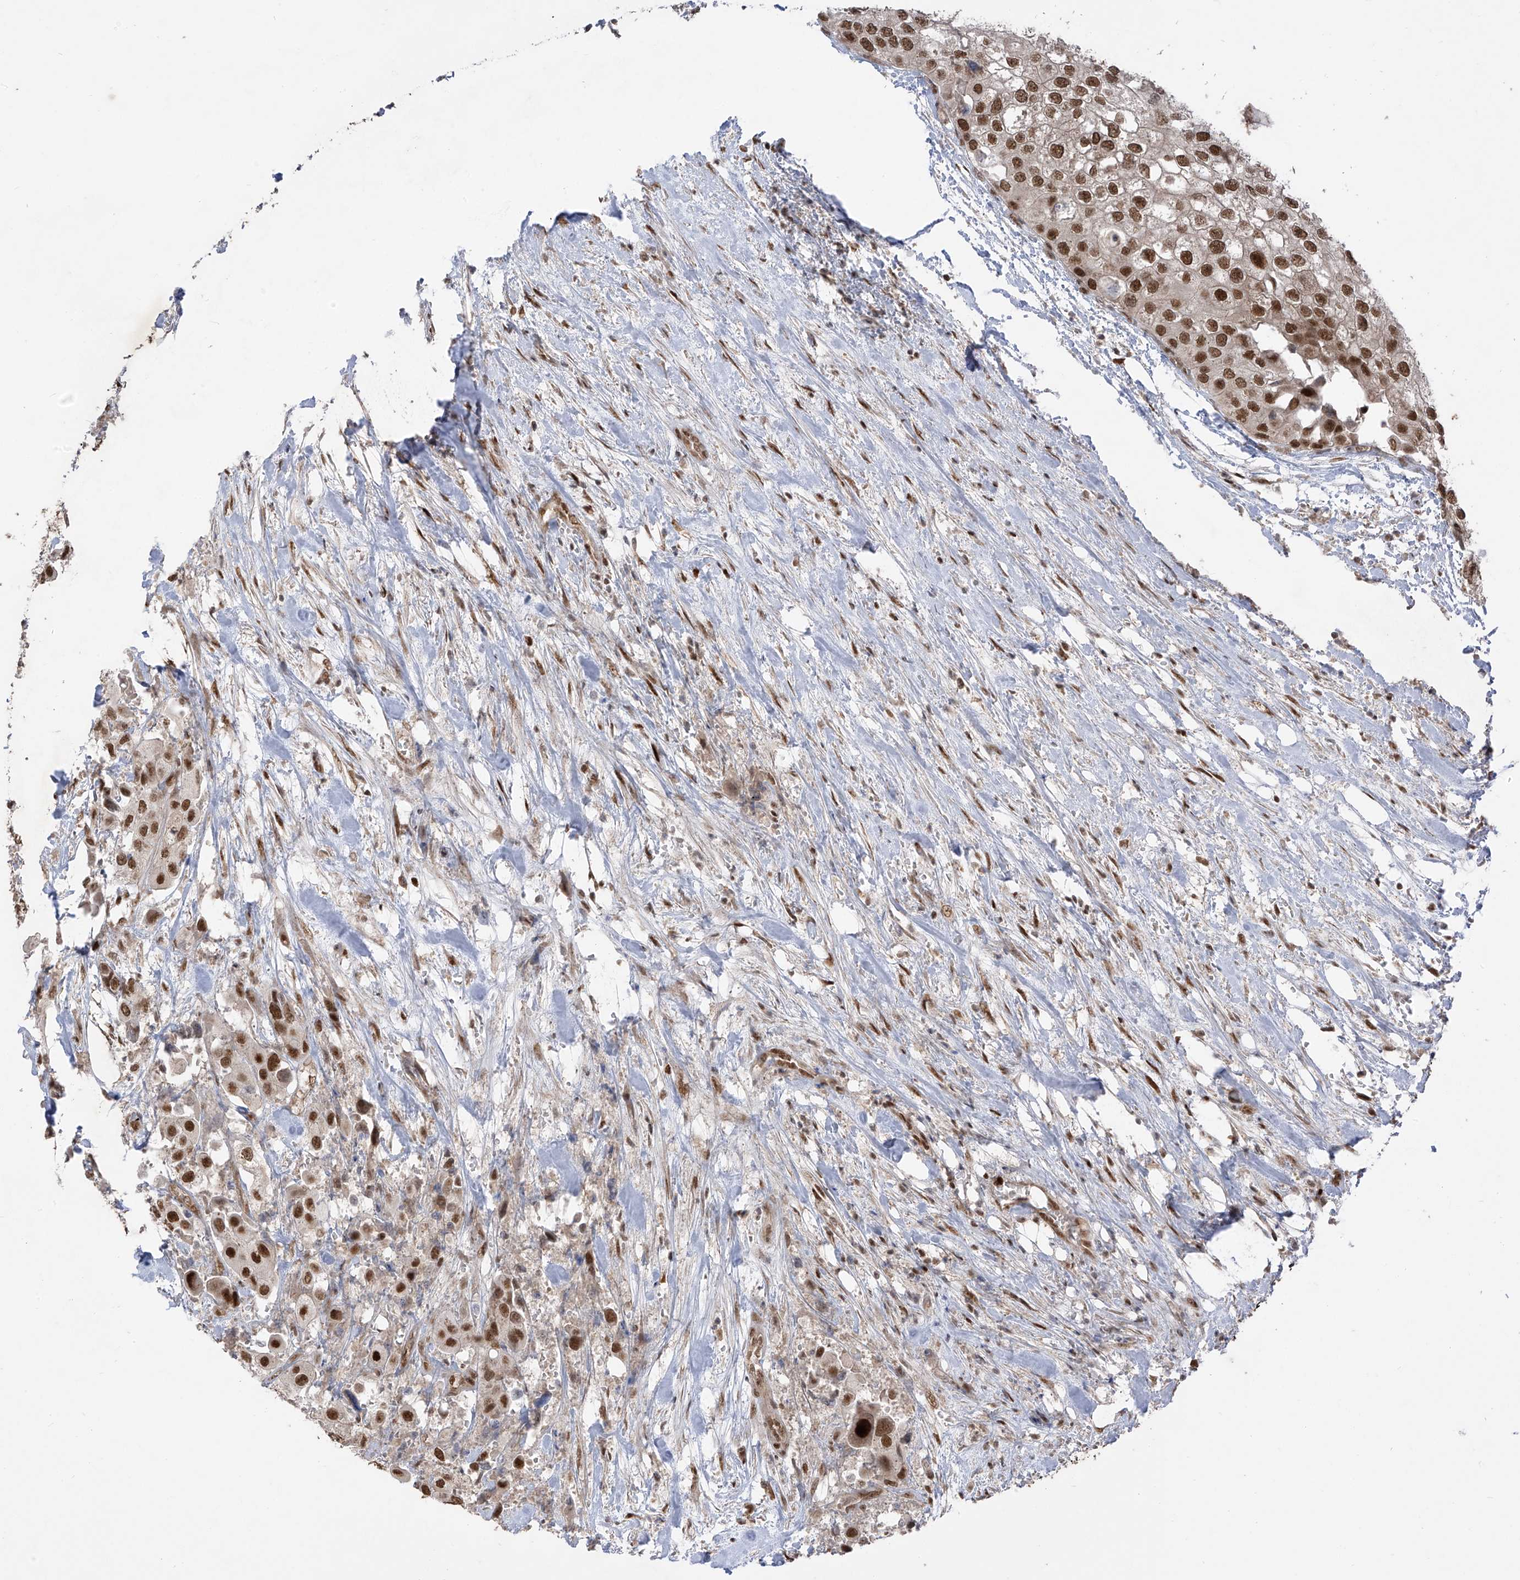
{"staining": {"intensity": "moderate", "quantity": ">75%", "location": "nuclear"}, "tissue": "urothelial cancer", "cell_type": "Tumor cells", "image_type": "cancer", "snomed": [{"axis": "morphology", "description": "Urothelial carcinoma, High grade"}, {"axis": "topography", "description": "Urinary bladder"}], "caption": "Immunohistochemistry (IHC) photomicrograph of neoplastic tissue: urothelial cancer stained using IHC displays medium levels of moderate protein expression localized specifically in the nuclear of tumor cells, appearing as a nuclear brown color.", "gene": "ARHGEF3", "patient": {"sex": "male", "age": 64}}